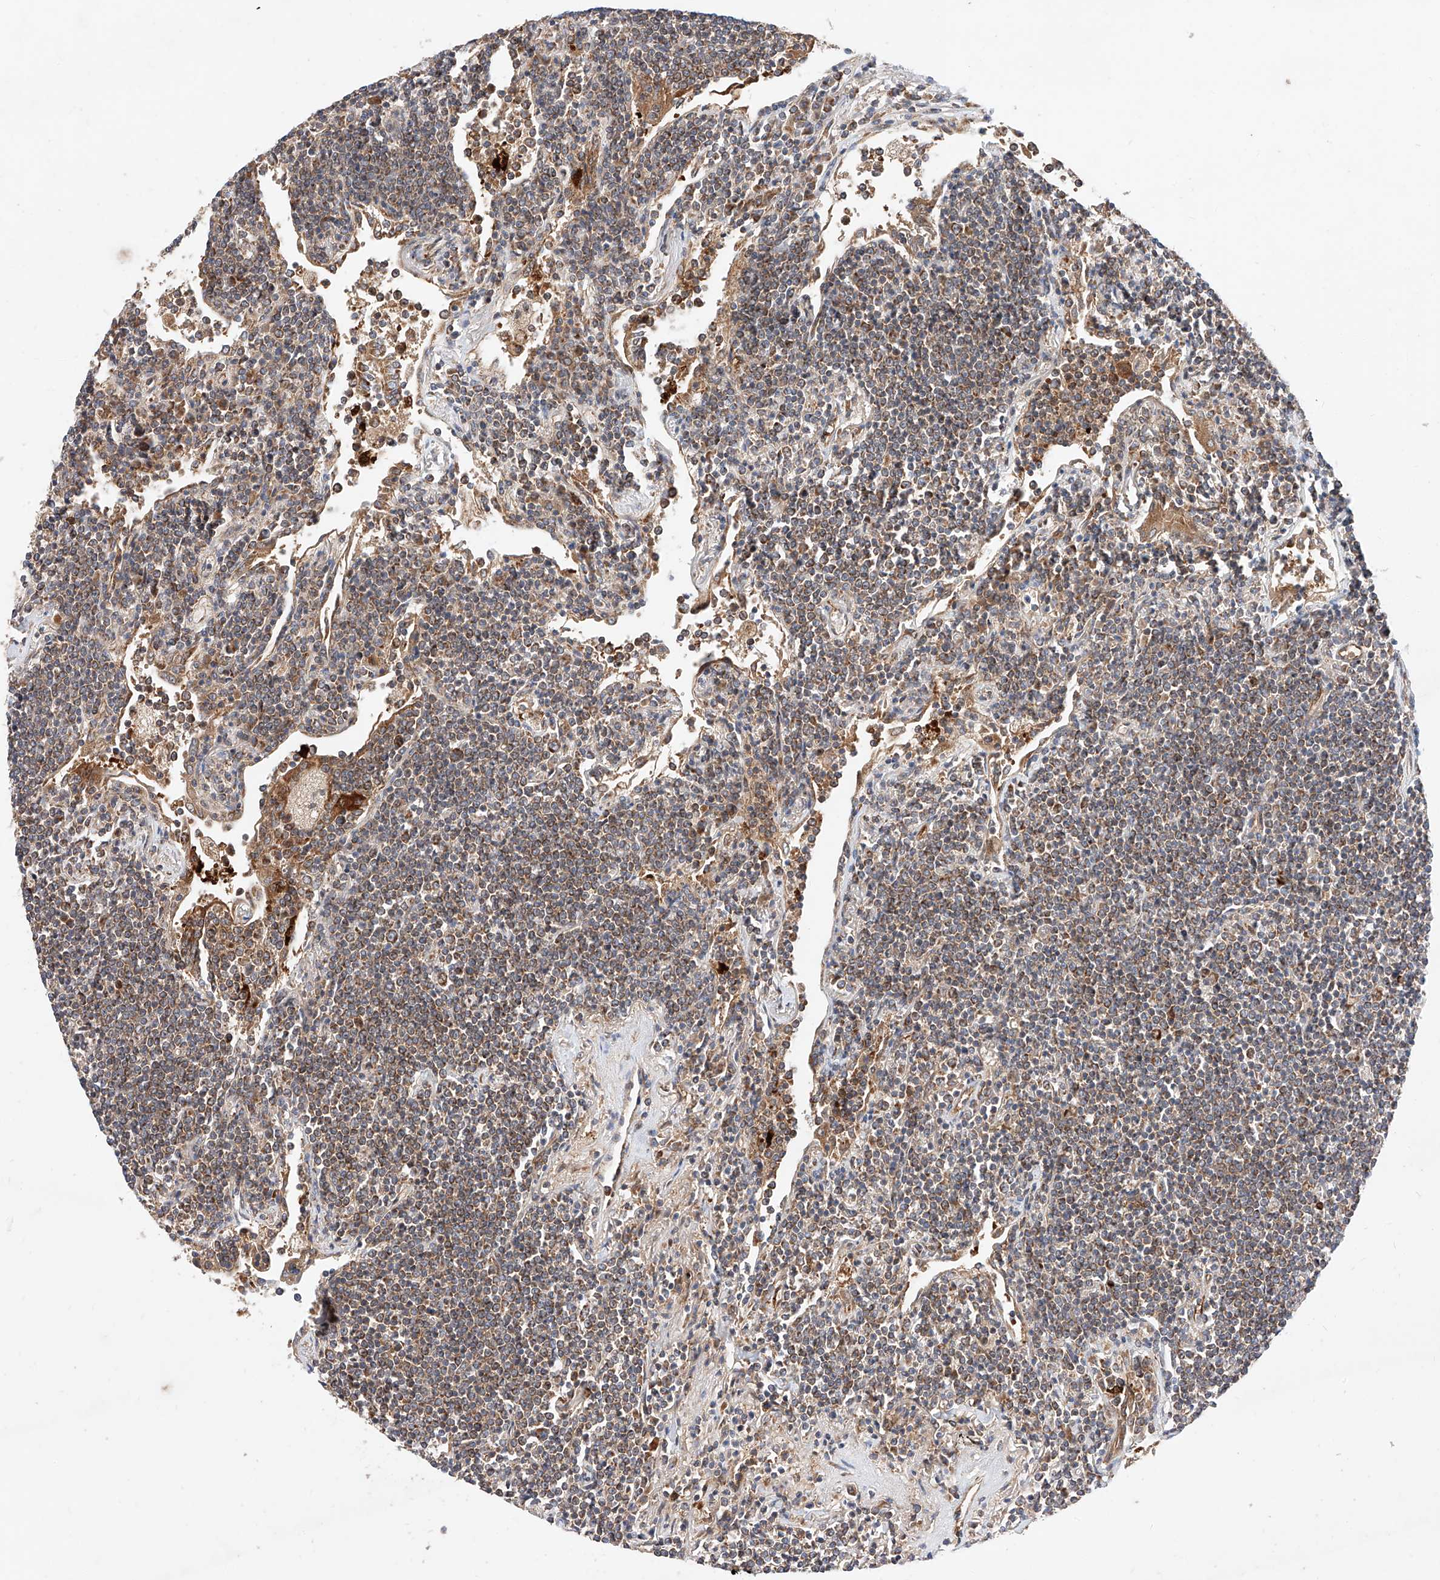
{"staining": {"intensity": "weak", "quantity": ">75%", "location": "cytoplasmic/membranous"}, "tissue": "lymphoma", "cell_type": "Tumor cells", "image_type": "cancer", "snomed": [{"axis": "morphology", "description": "Malignant lymphoma, non-Hodgkin's type, Low grade"}, {"axis": "topography", "description": "Lung"}], "caption": "Protein staining displays weak cytoplasmic/membranous staining in about >75% of tumor cells in low-grade malignant lymphoma, non-Hodgkin's type.", "gene": "NR1D1", "patient": {"sex": "female", "age": 71}}